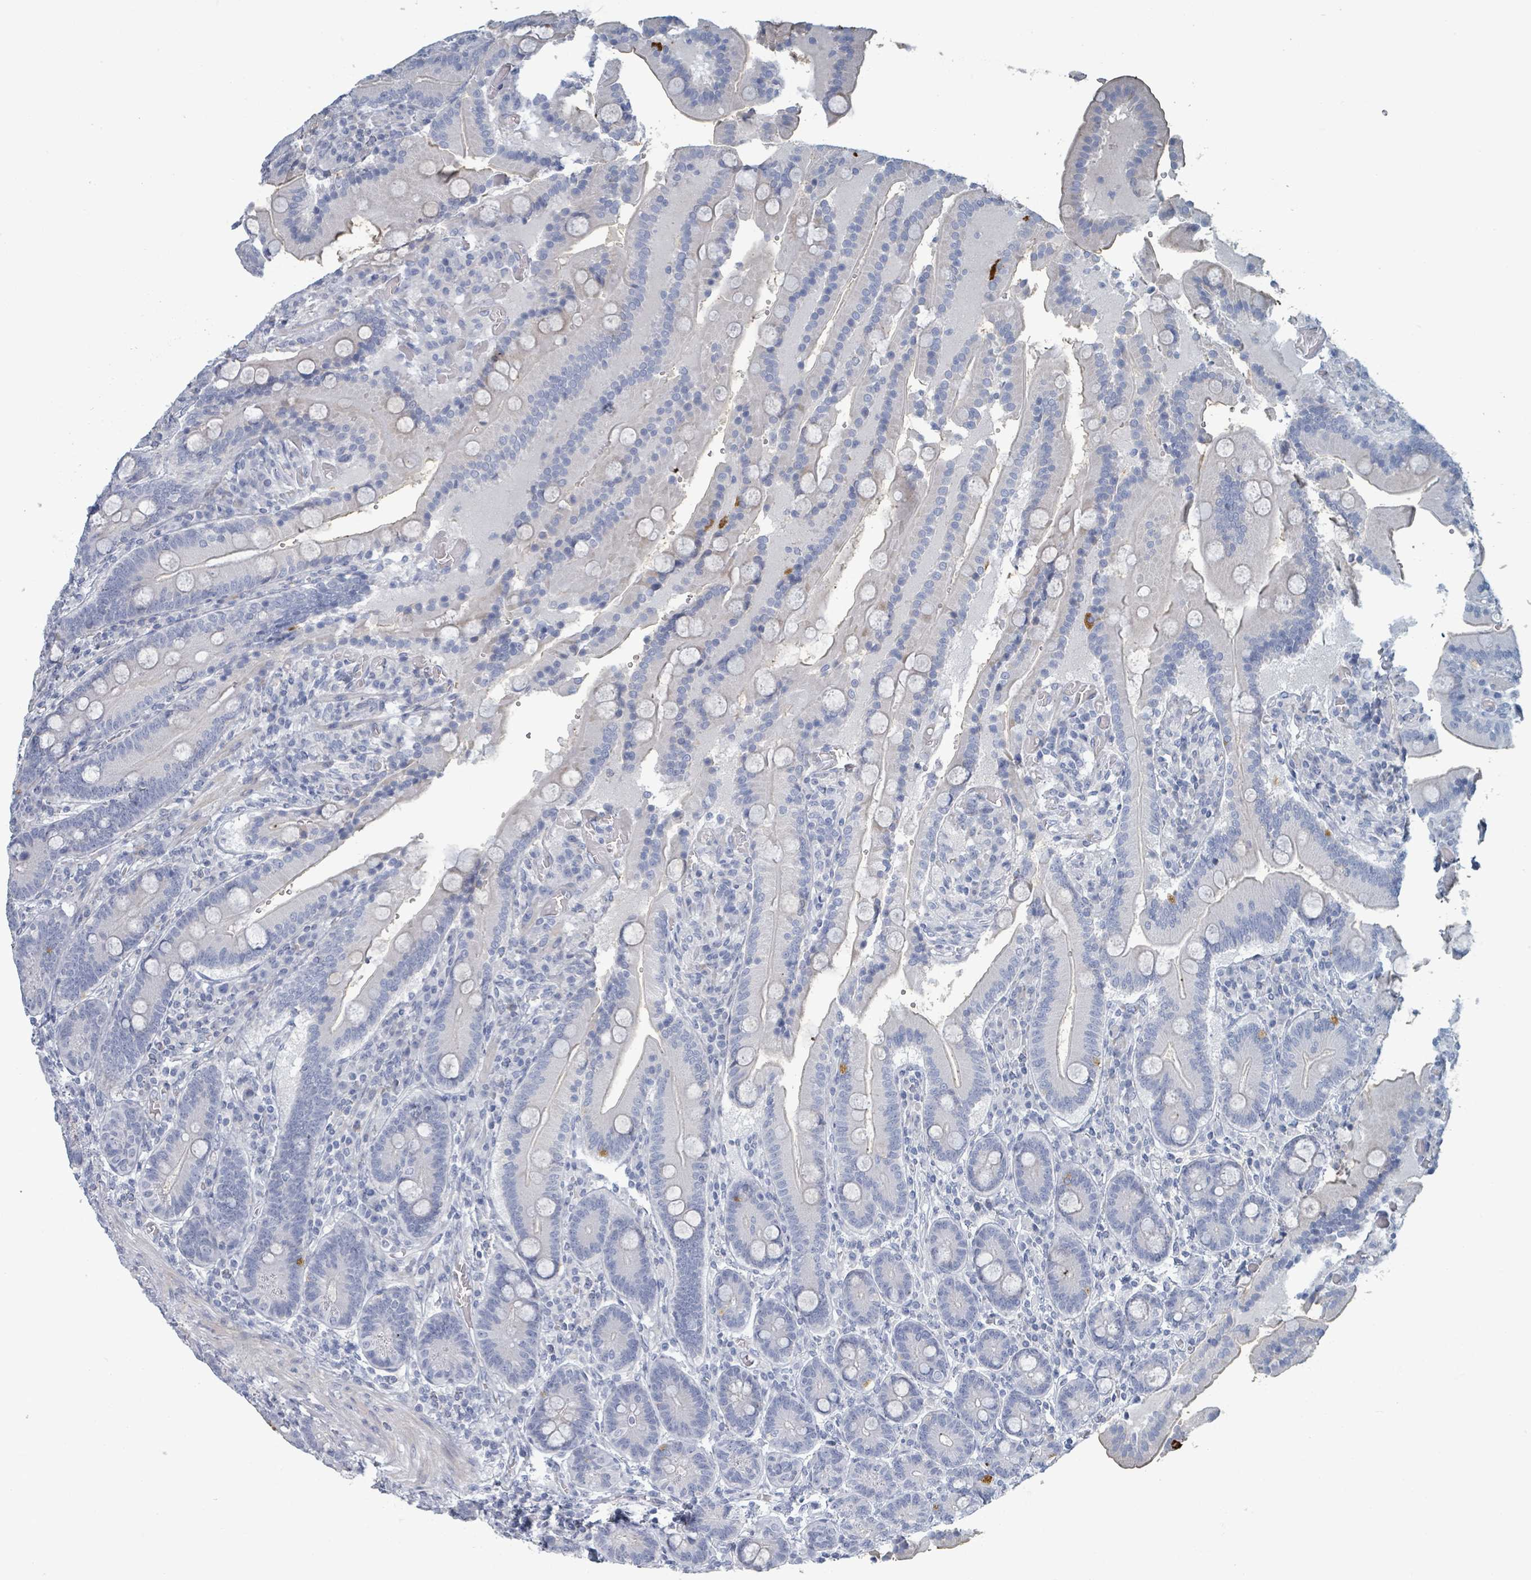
{"staining": {"intensity": "negative", "quantity": "none", "location": "none"}, "tissue": "duodenum", "cell_type": "Glandular cells", "image_type": "normal", "snomed": [{"axis": "morphology", "description": "Normal tissue, NOS"}, {"axis": "topography", "description": "Duodenum"}], "caption": "The histopathology image exhibits no significant staining in glandular cells of duodenum. (Immunohistochemistry (ihc), brightfield microscopy, high magnification).", "gene": "RAB33B", "patient": {"sex": "female", "age": 62}}